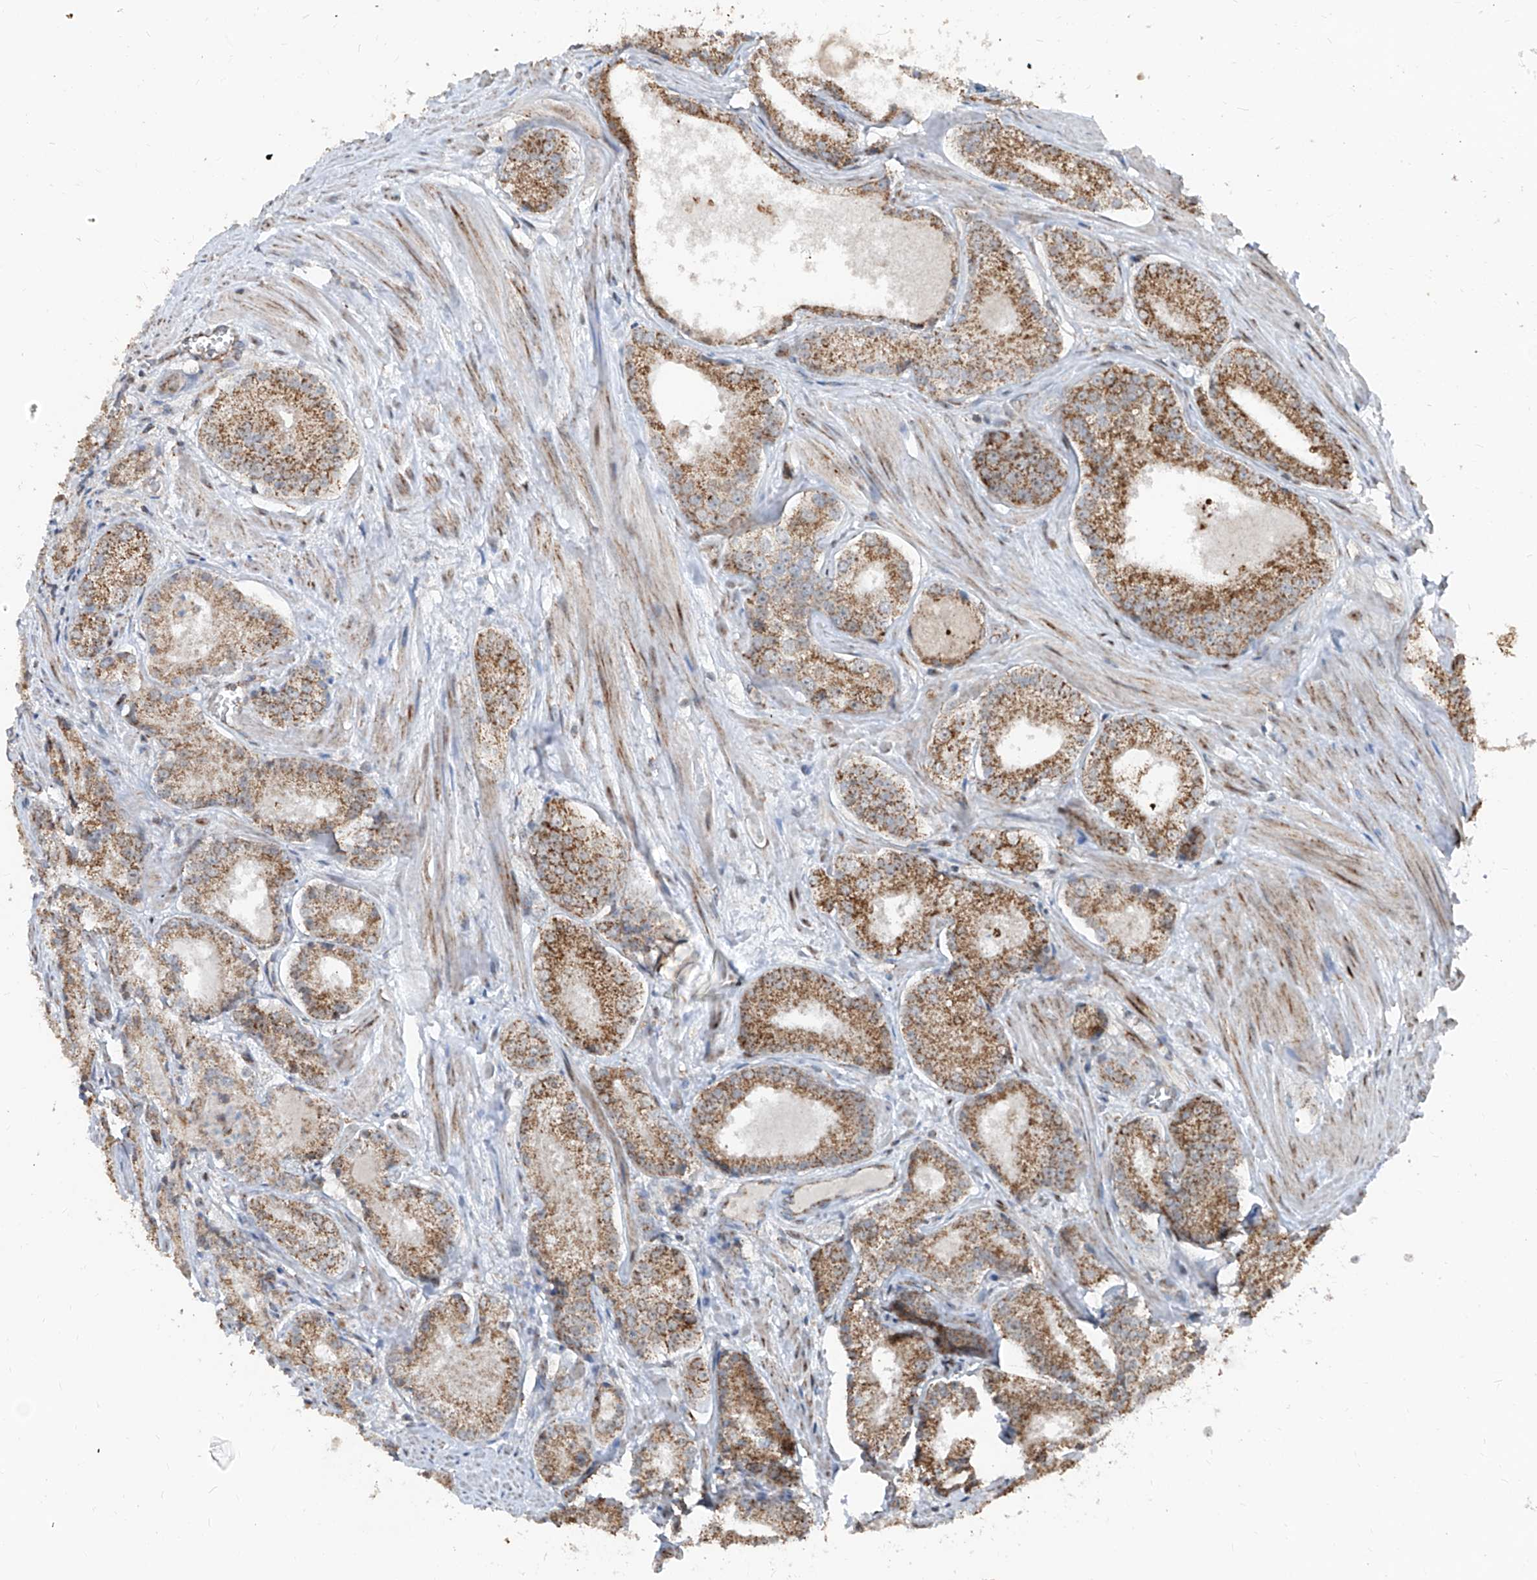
{"staining": {"intensity": "moderate", "quantity": ">75%", "location": "cytoplasmic/membranous"}, "tissue": "prostate cancer", "cell_type": "Tumor cells", "image_type": "cancer", "snomed": [{"axis": "morphology", "description": "Adenocarcinoma, Low grade"}, {"axis": "topography", "description": "Prostate"}], "caption": "Protein expression analysis of human prostate adenocarcinoma (low-grade) reveals moderate cytoplasmic/membranous positivity in approximately >75% of tumor cells.", "gene": "NDUFB3", "patient": {"sex": "male", "age": 54}}